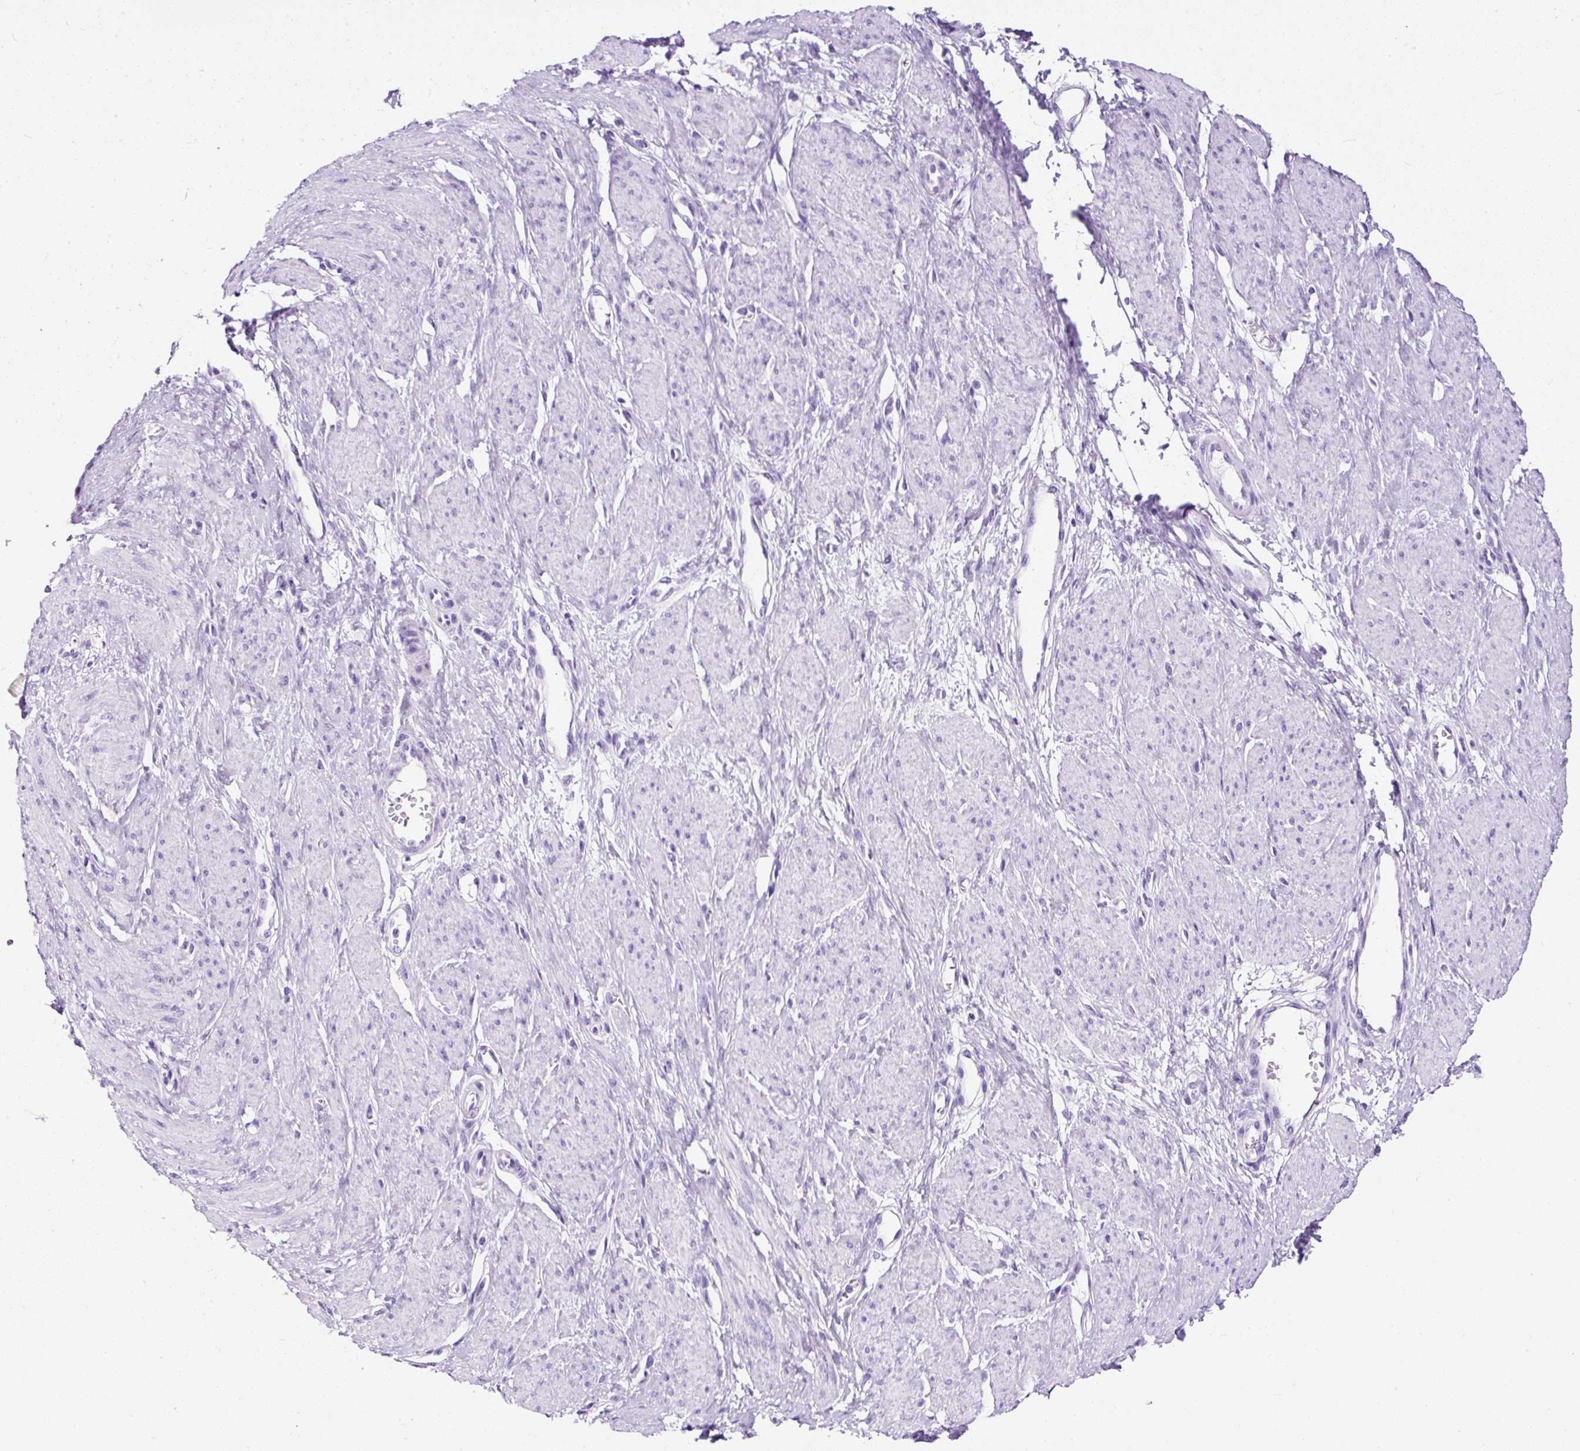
{"staining": {"intensity": "negative", "quantity": "none", "location": "none"}, "tissue": "smooth muscle", "cell_type": "Smooth muscle cells", "image_type": "normal", "snomed": [{"axis": "morphology", "description": "Normal tissue, NOS"}, {"axis": "topography", "description": "Smooth muscle"}, {"axis": "topography", "description": "Uterus"}], "caption": "High power microscopy image of an IHC photomicrograph of benign smooth muscle, revealing no significant positivity in smooth muscle cells.", "gene": "NTS", "patient": {"sex": "female", "age": 39}}